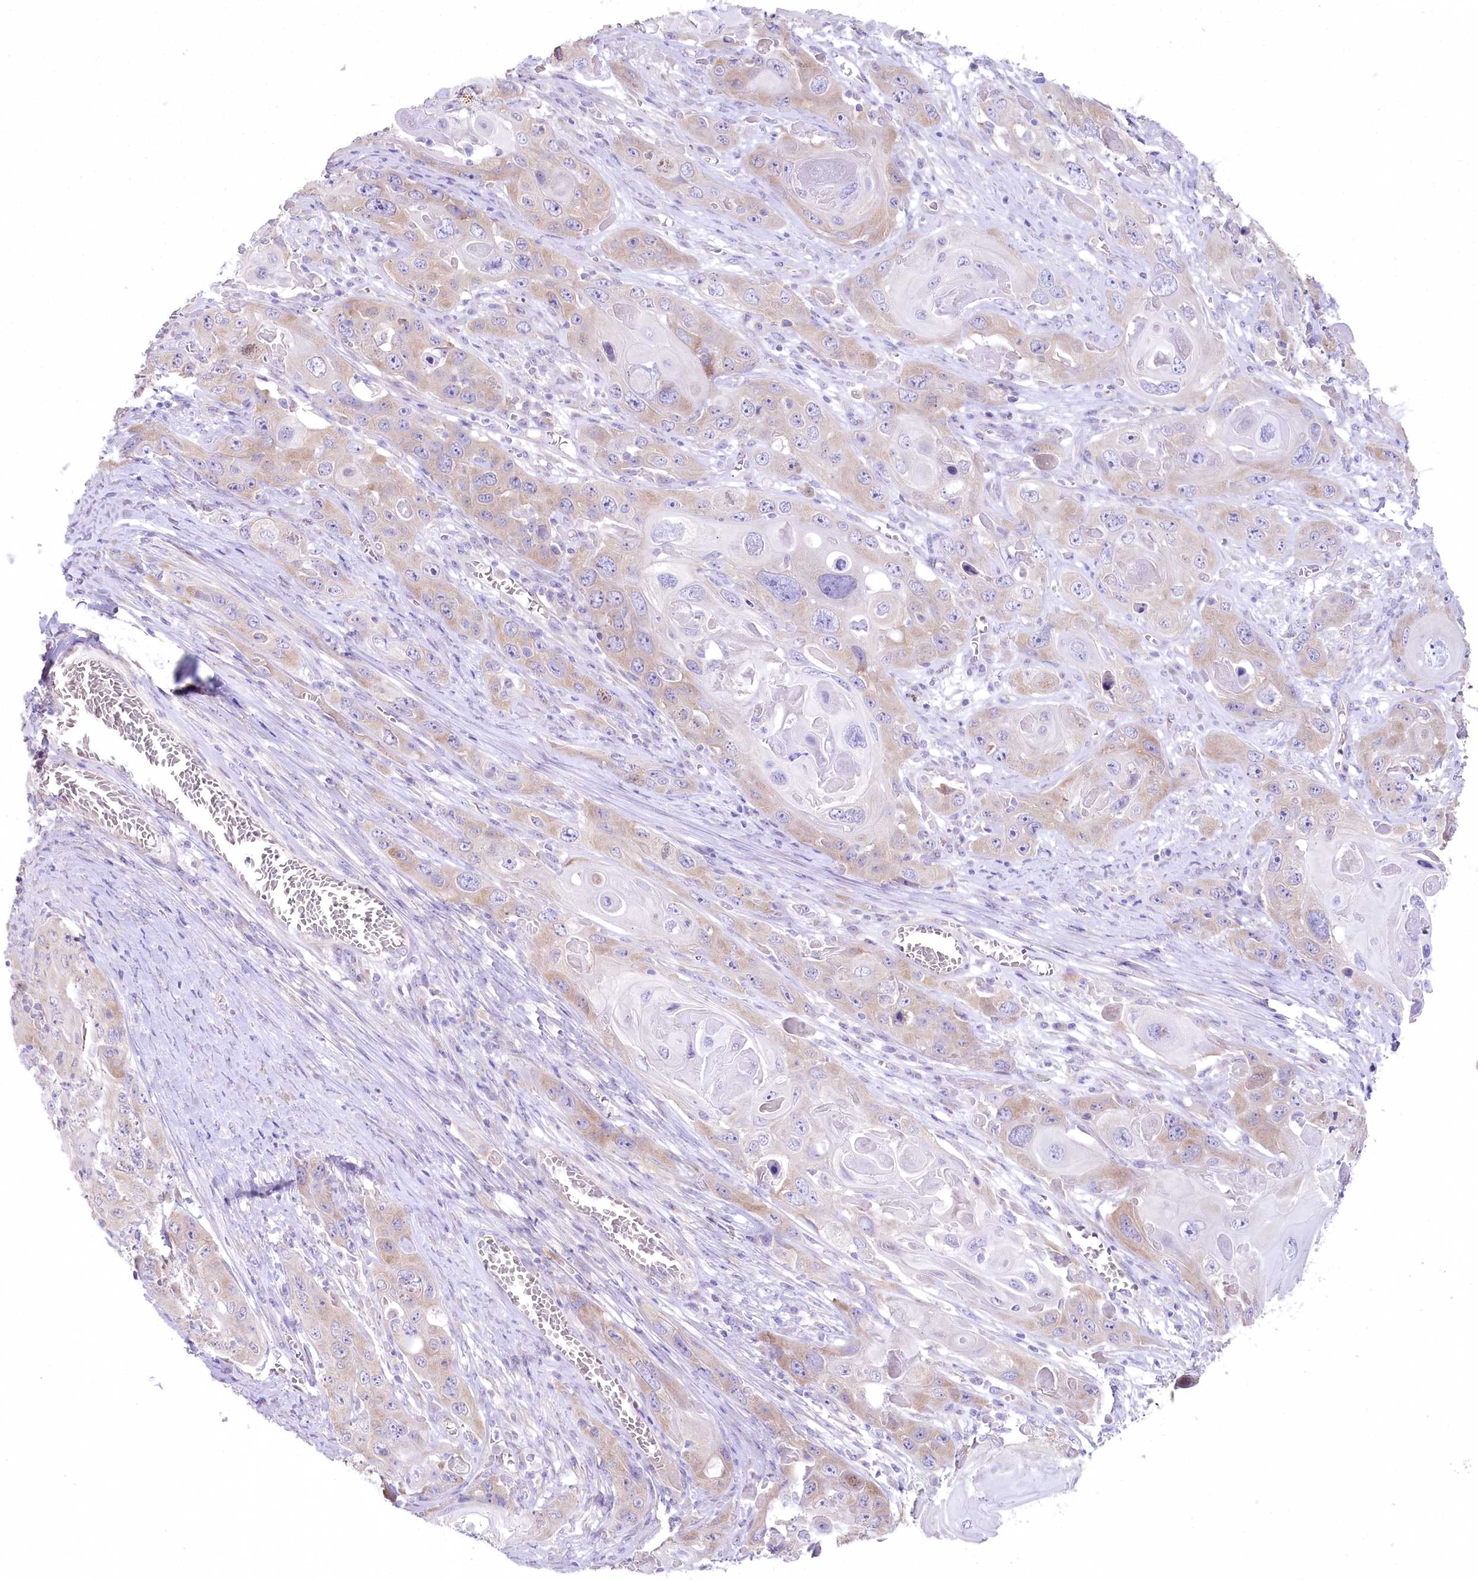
{"staining": {"intensity": "weak", "quantity": ">75%", "location": "cytoplasmic/membranous"}, "tissue": "skin cancer", "cell_type": "Tumor cells", "image_type": "cancer", "snomed": [{"axis": "morphology", "description": "Squamous cell carcinoma, NOS"}, {"axis": "topography", "description": "Skin"}], "caption": "Human squamous cell carcinoma (skin) stained with a brown dye exhibits weak cytoplasmic/membranous positive positivity in approximately >75% of tumor cells.", "gene": "MYOZ1", "patient": {"sex": "male", "age": 55}}